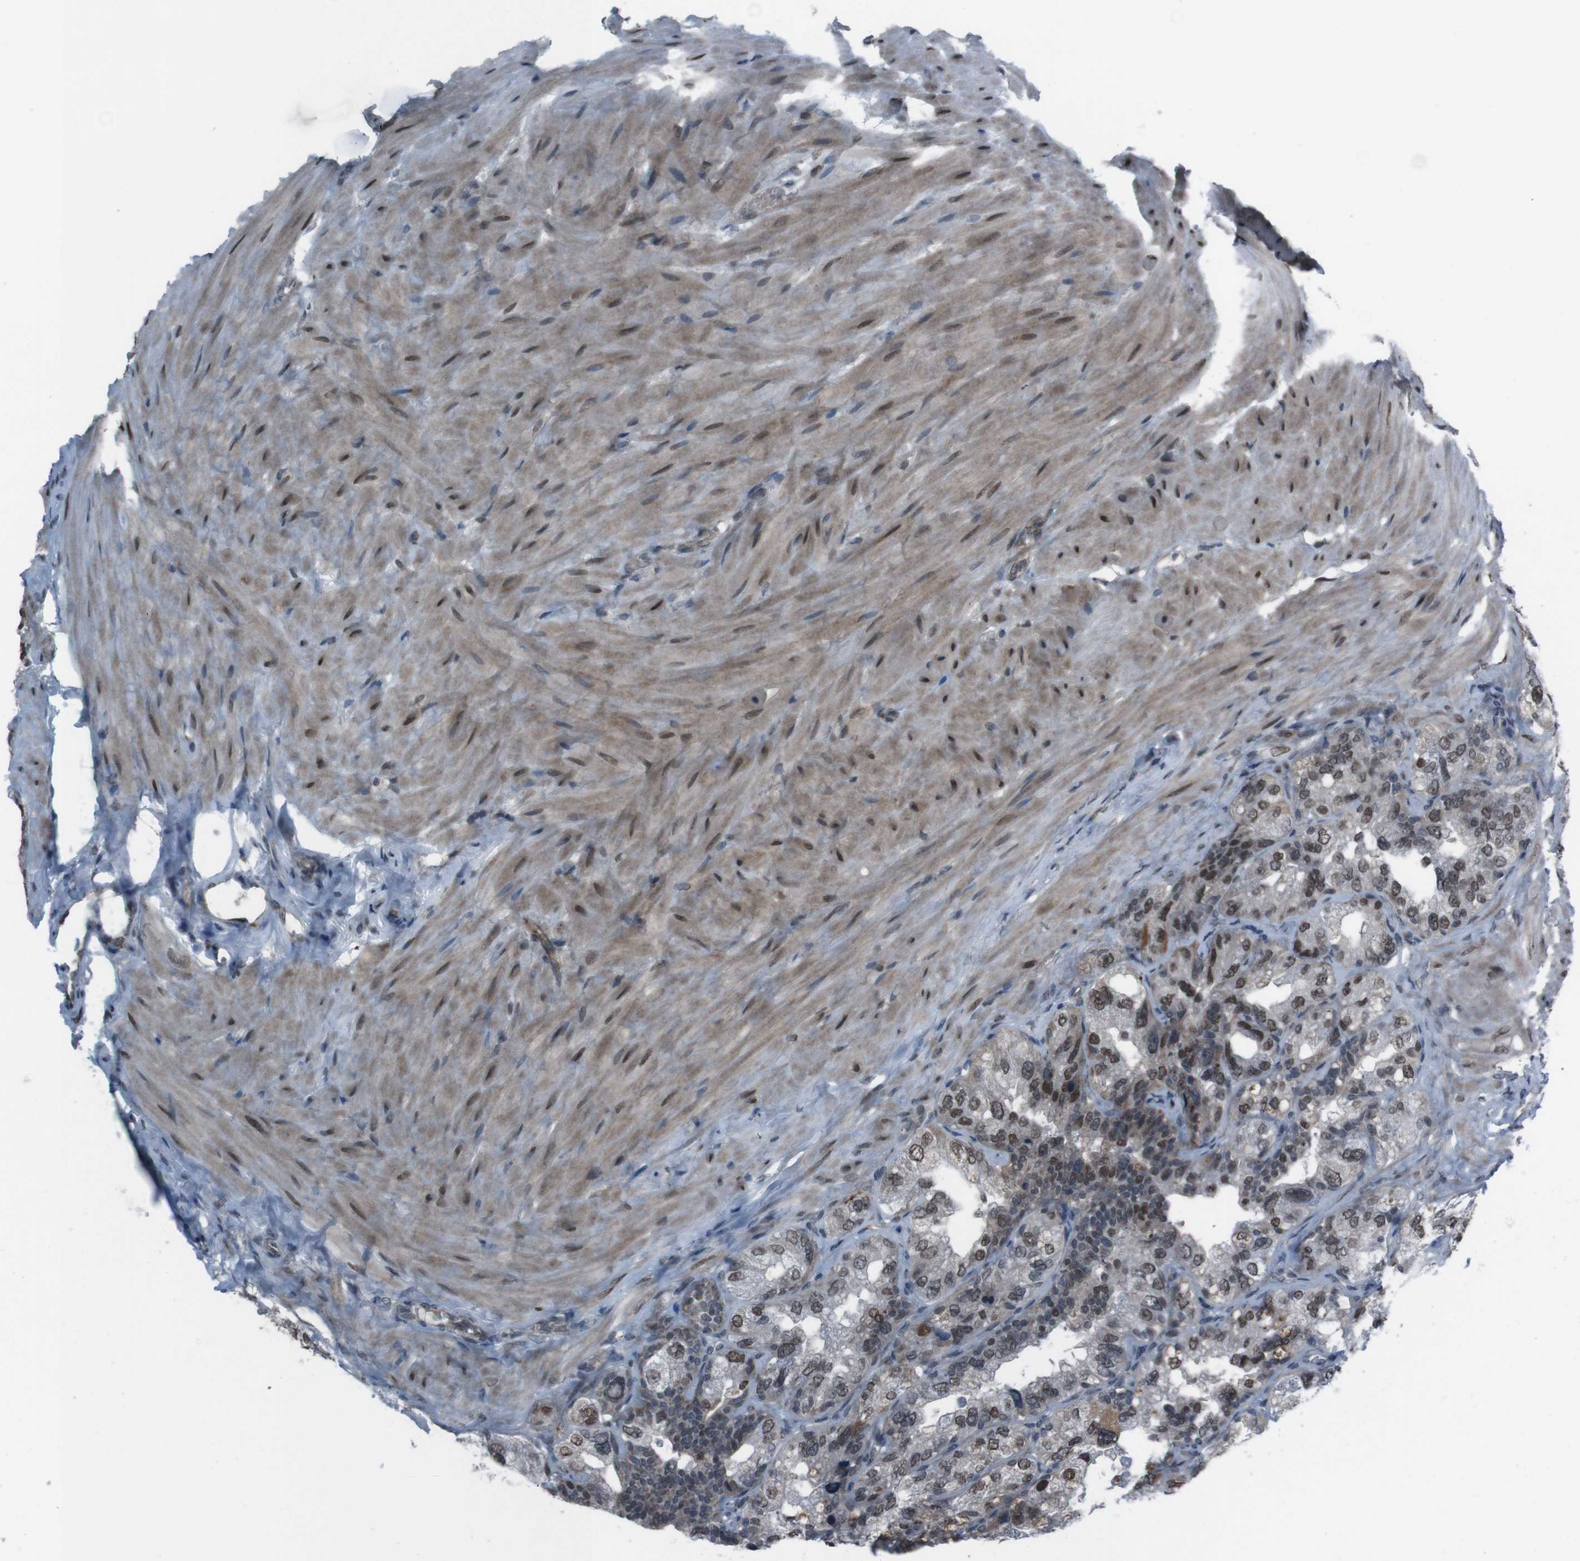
{"staining": {"intensity": "moderate", "quantity": ">75%", "location": "nuclear"}, "tissue": "seminal vesicle", "cell_type": "Glandular cells", "image_type": "normal", "snomed": [{"axis": "morphology", "description": "Normal tissue, NOS"}, {"axis": "topography", "description": "Seminal veicle"}], "caption": "Immunohistochemistry of normal seminal vesicle displays medium levels of moderate nuclear positivity in about >75% of glandular cells. The protein is shown in brown color, while the nuclei are stained blue.", "gene": "SS18L1", "patient": {"sex": "male", "age": 68}}